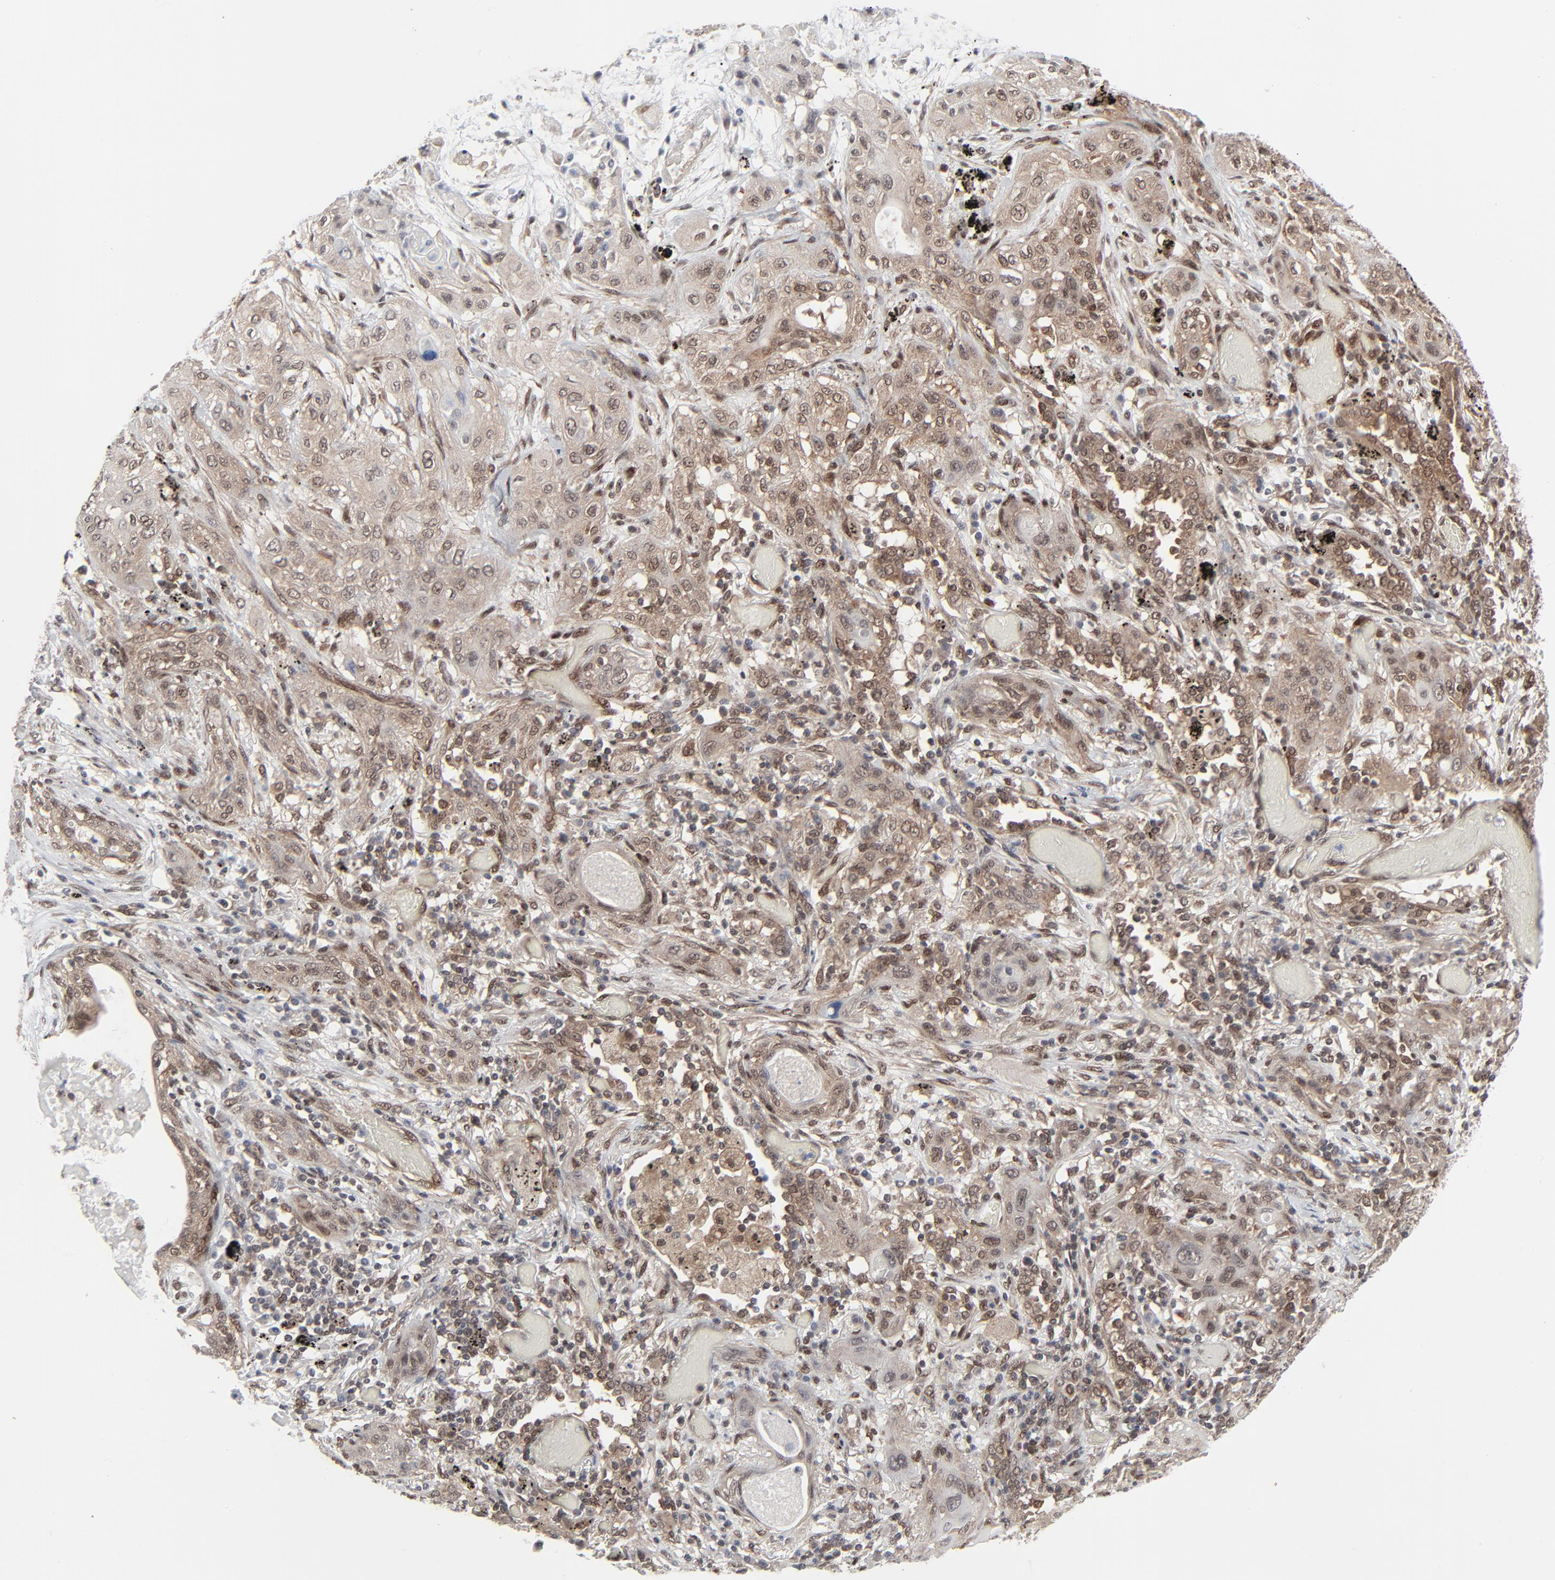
{"staining": {"intensity": "weak", "quantity": "25%-75%", "location": "cytoplasmic/membranous,nuclear"}, "tissue": "lung cancer", "cell_type": "Tumor cells", "image_type": "cancer", "snomed": [{"axis": "morphology", "description": "Squamous cell carcinoma, NOS"}, {"axis": "topography", "description": "Lung"}], "caption": "Approximately 25%-75% of tumor cells in lung cancer display weak cytoplasmic/membranous and nuclear protein positivity as visualized by brown immunohistochemical staining.", "gene": "AKT1", "patient": {"sex": "female", "age": 47}}